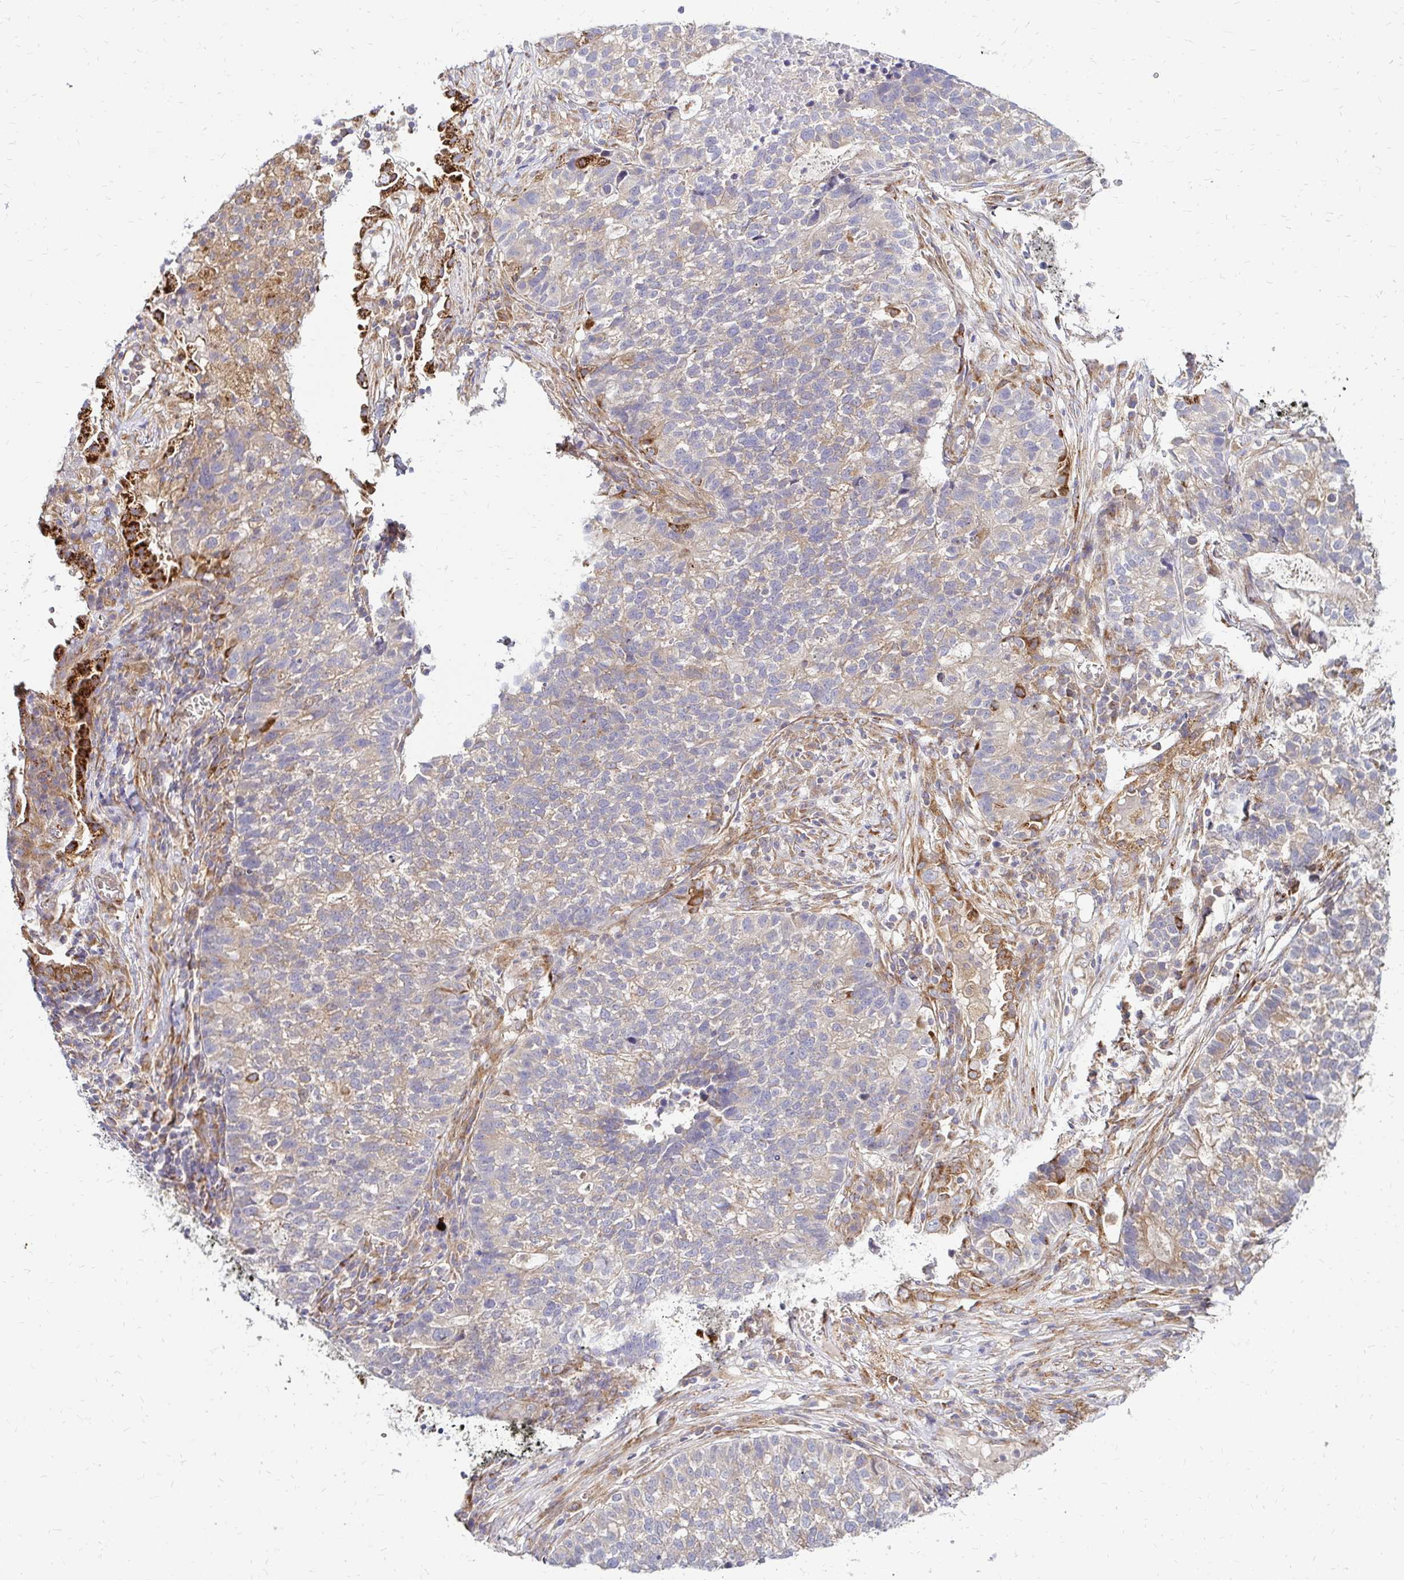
{"staining": {"intensity": "weak", "quantity": "25%-75%", "location": "cytoplasmic/membranous"}, "tissue": "lung cancer", "cell_type": "Tumor cells", "image_type": "cancer", "snomed": [{"axis": "morphology", "description": "Adenocarcinoma, NOS"}, {"axis": "topography", "description": "Lung"}], "caption": "A micrograph of lung cancer (adenocarcinoma) stained for a protein shows weak cytoplasmic/membranous brown staining in tumor cells.", "gene": "IDUA", "patient": {"sex": "male", "age": 57}}